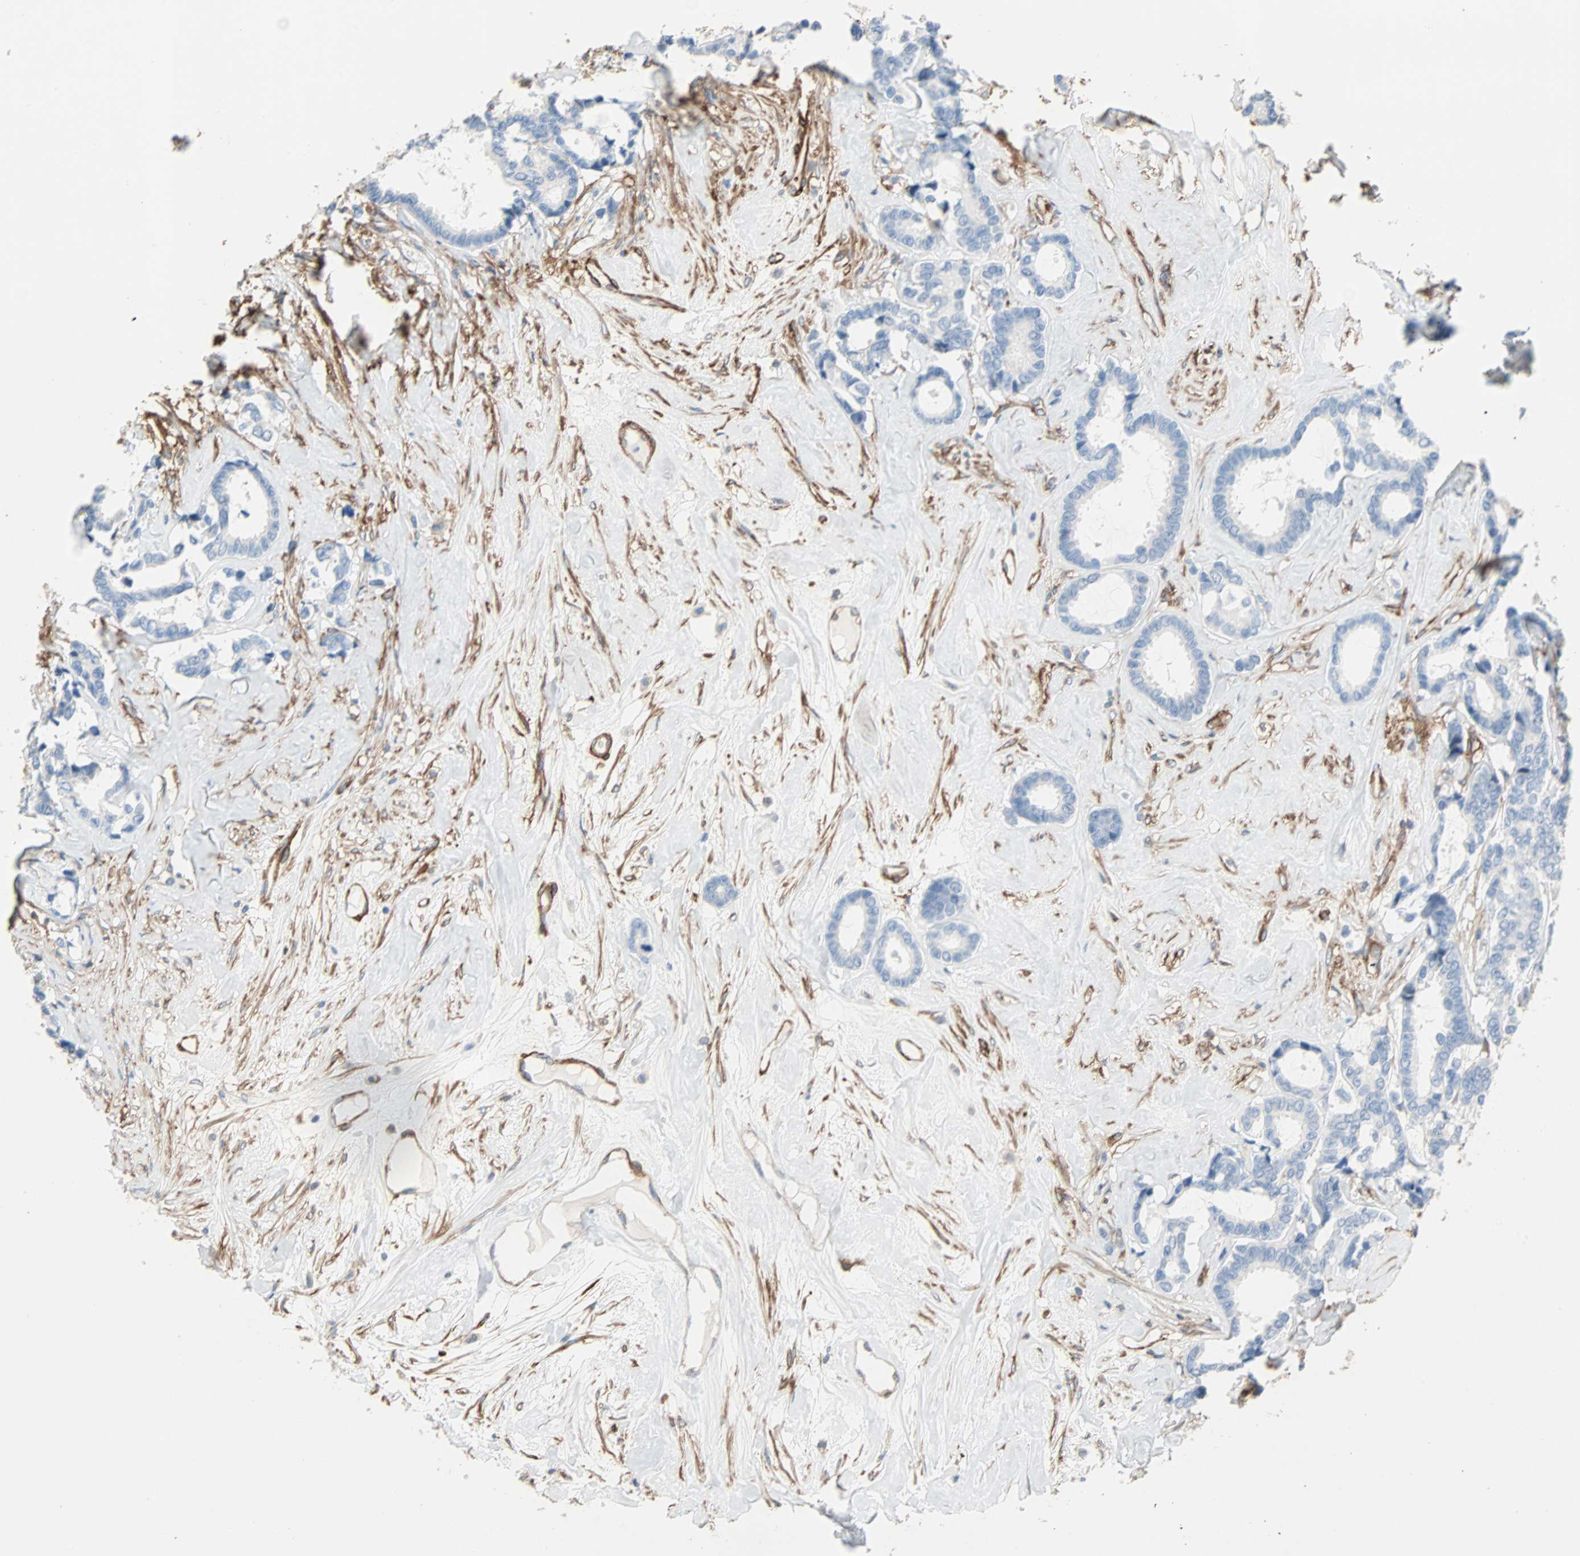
{"staining": {"intensity": "negative", "quantity": "none", "location": "none"}, "tissue": "breast cancer", "cell_type": "Tumor cells", "image_type": "cancer", "snomed": [{"axis": "morphology", "description": "Duct carcinoma"}, {"axis": "topography", "description": "Breast"}], "caption": "High power microscopy photomicrograph of an immunohistochemistry image of breast cancer, revealing no significant positivity in tumor cells. (Immunohistochemistry, brightfield microscopy, high magnification).", "gene": "EPB41L2", "patient": {"sex": "female", "age": 87}}